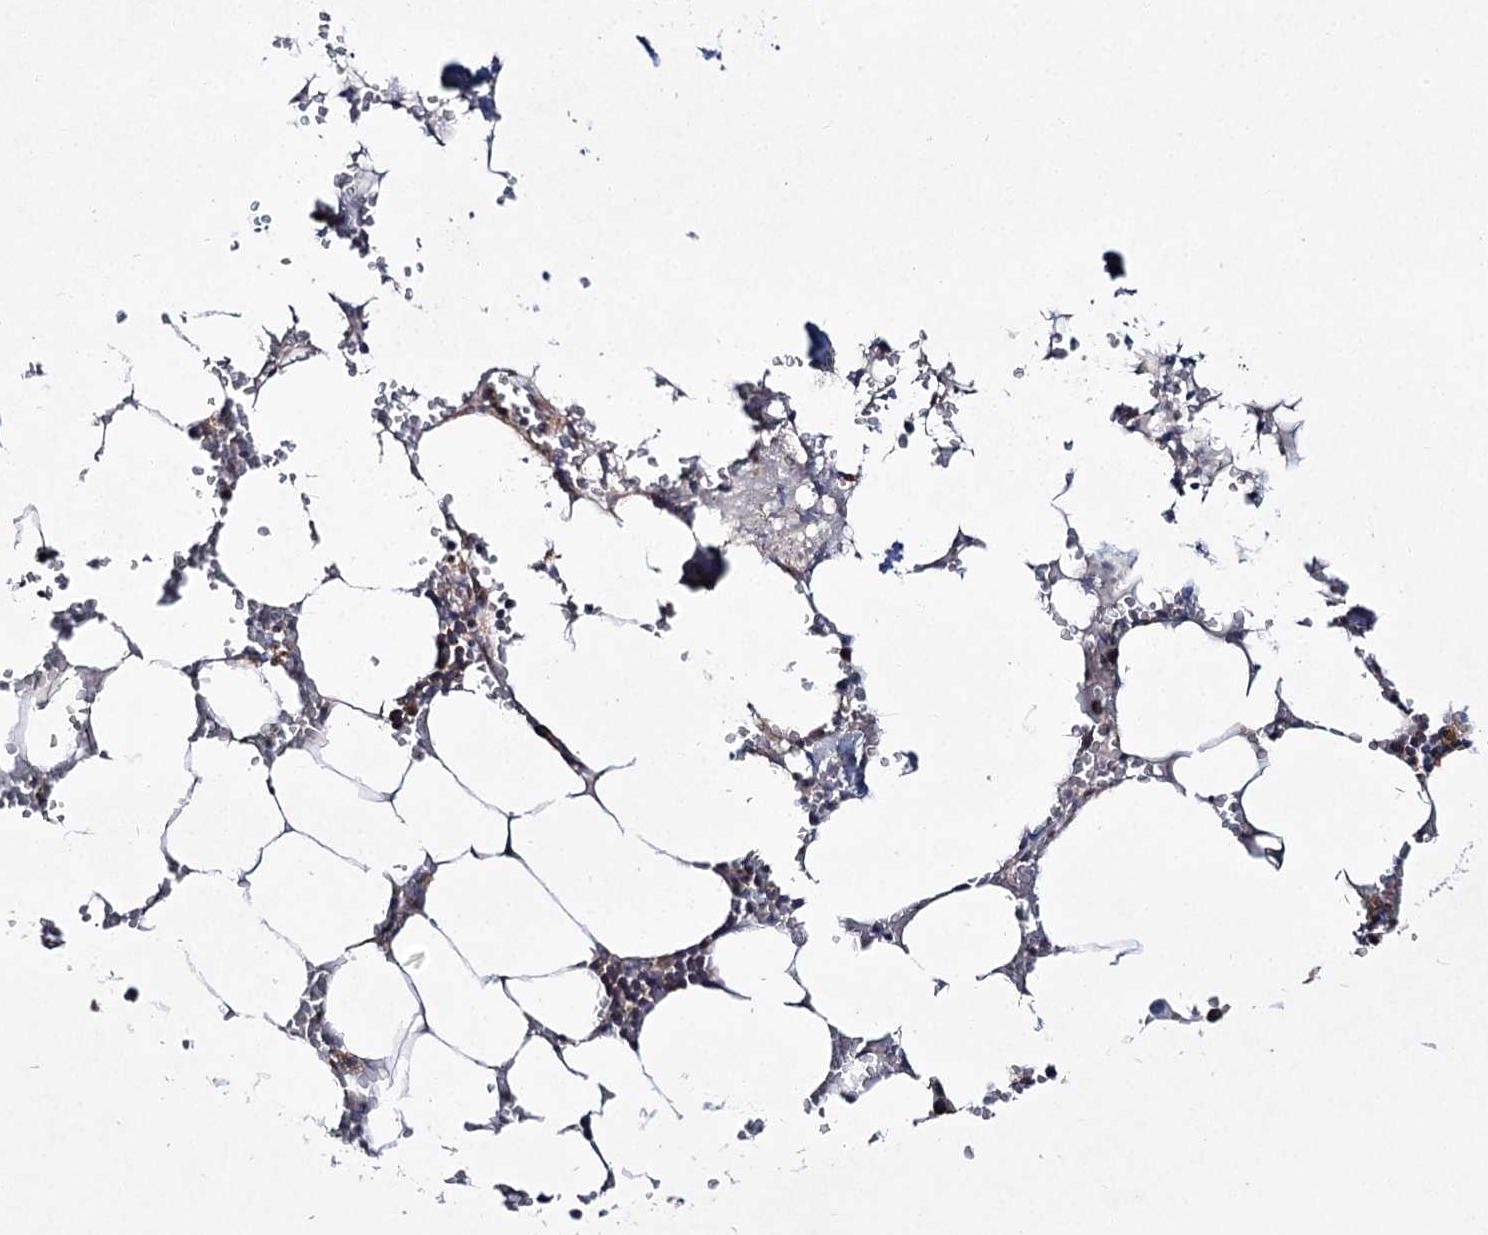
{"staining": {"intensity": "strong", "quantity": "<25%", "location": "cytoplasmic/membranous"}, "tissue": "bone marrow", "cell_type": "Hematopoietic cells", "image_type": "normal", "snomed": [{"axis": "morphology", "description": "Normal tissue, NOS"}, {"axis": "topography", "description": "Bone marrow"}], "caption": "Protein expression analysis of benign bone marrow demonstrates strong cytoplasmic/membranous staining in approximately <25% of hematopoietic cells.", "gene": "VWA2", "patient": {"sex": "male", "age": 70}}